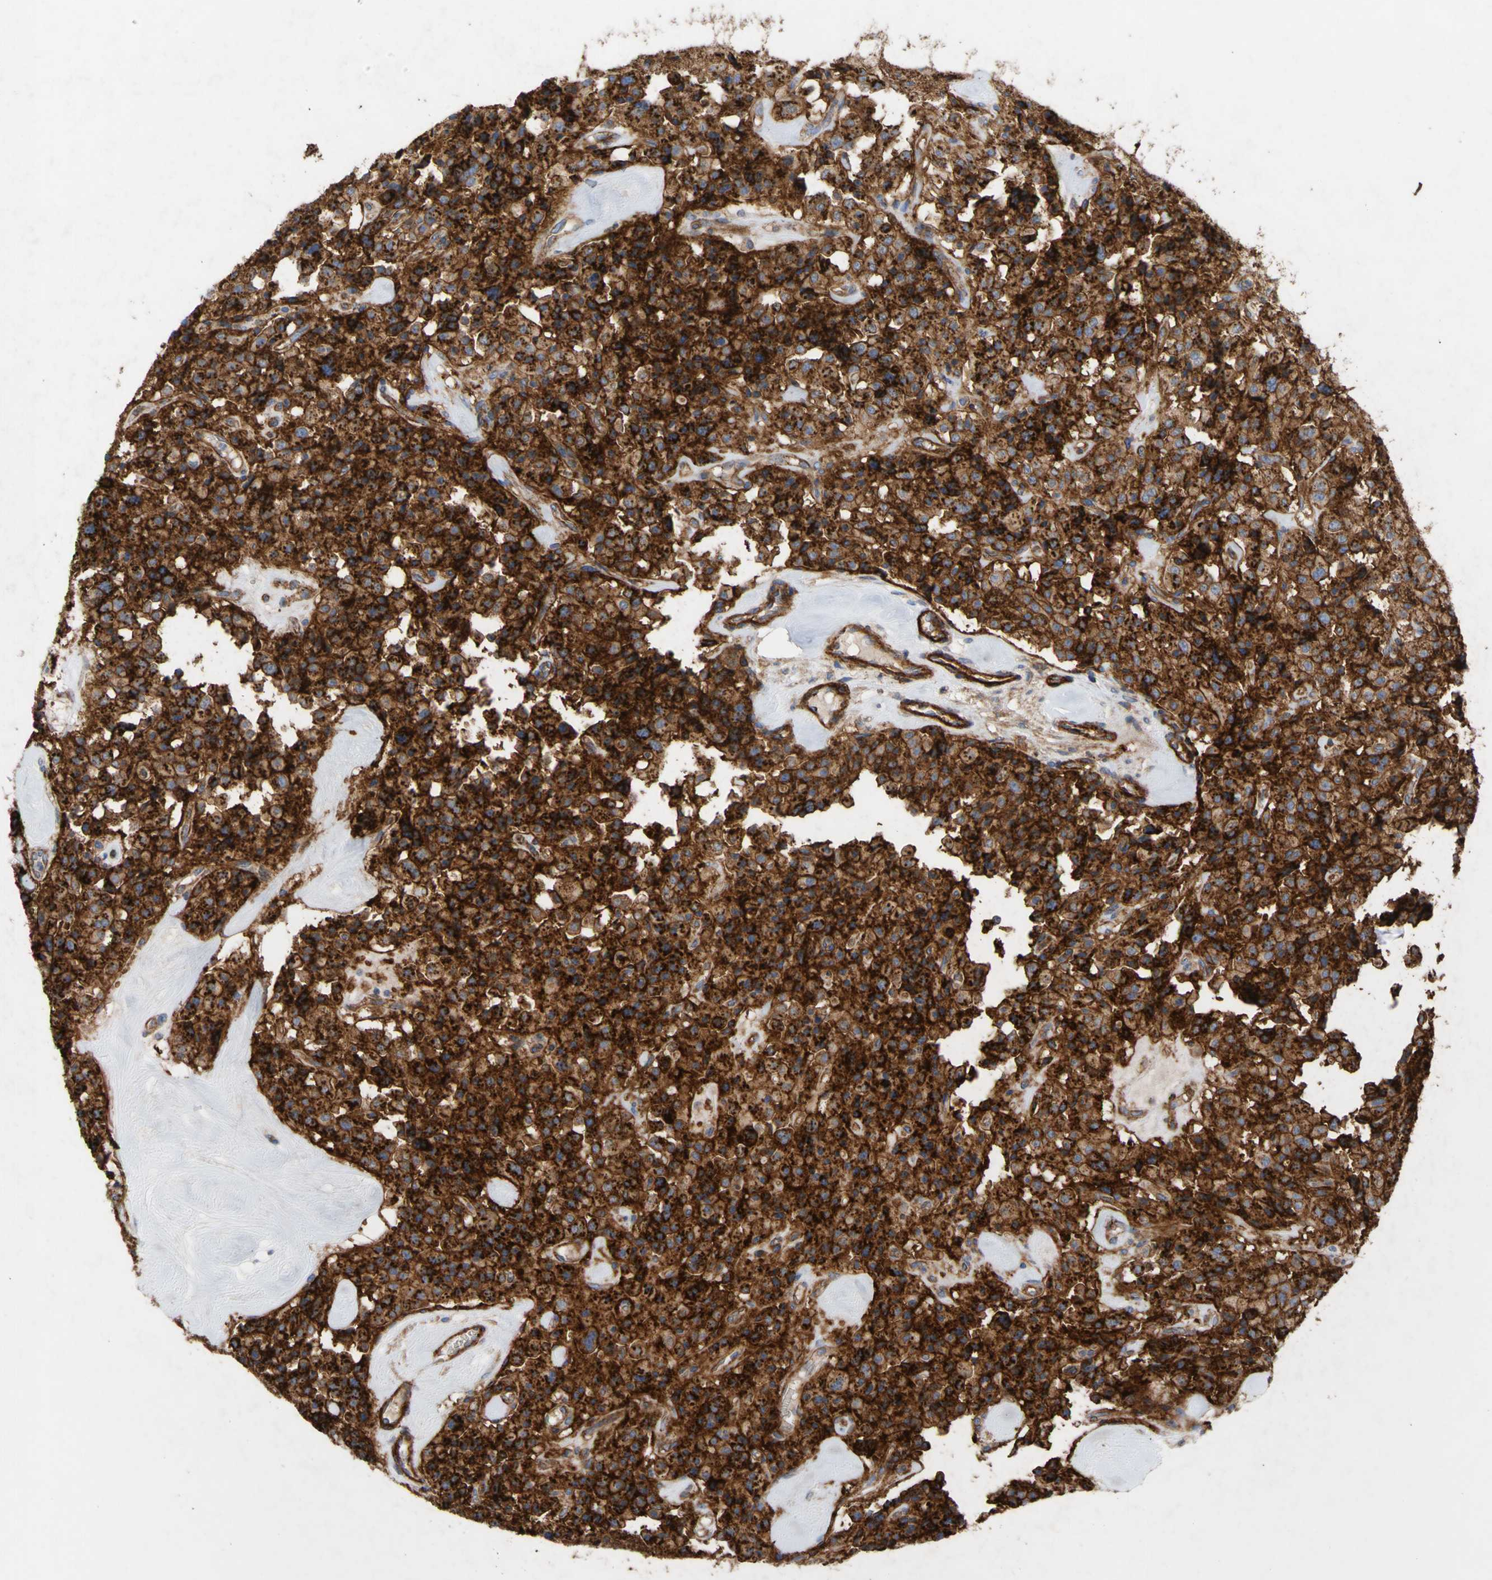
{"staining": {"intensity": "strong", "quantity": ">75%", "location": "cytoplasmic/membranous"}, "tissue": "carcinoid", "cell_type": "Tumor cells", "image_type": "cancer", "snomed": [{"axis": "morphology", "description": "Carcinoid, malignant, NOS"}, {"axis": "topography", "description": "Lung"}], "caption": "Protein expression analysis of carcinoid exhibits strong cytoplasmic/membranous staining in about >75% of tumor cells.", "gene": "ATP2A3", "patient": {"sex": "male", "age": 30}}